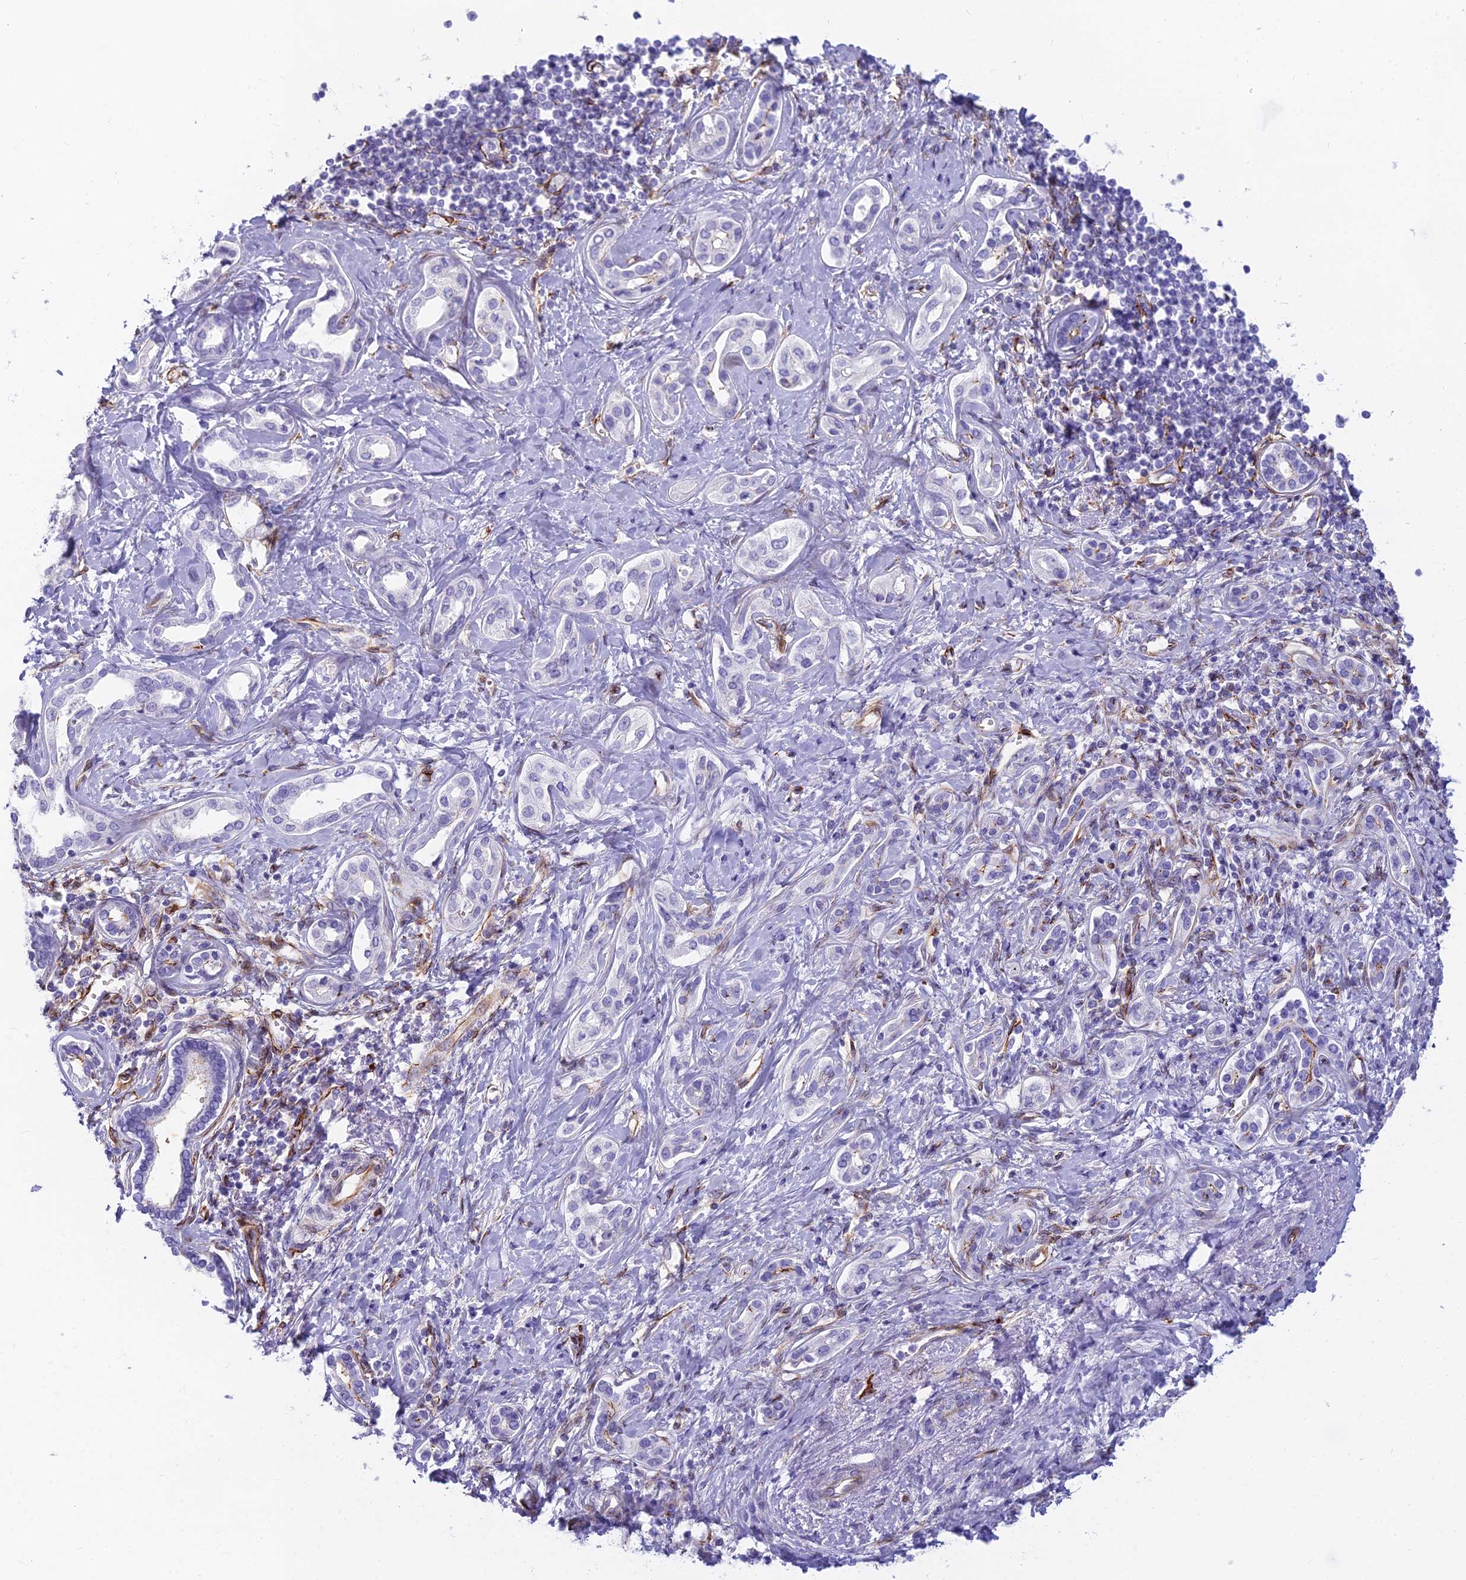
{"staining": {"intensity": "negative", "quantity": "none", "location": "none"}, "tissue": "liver cancer", "cell_type": "Tumor cells", "image_type": "cancer", "snomed": [{"axis": "morphology", "description": "Cholangiocarcinoma"}, {"axis": "topography", "description": "Liver"}], "caption": "This is an immunohistochemistry micrograph of human liver cholangiocarcinoma. There is no positivity in tumor cells.", "gene": "EVI2A", "patient": {"sex": "female", "age": 77}}